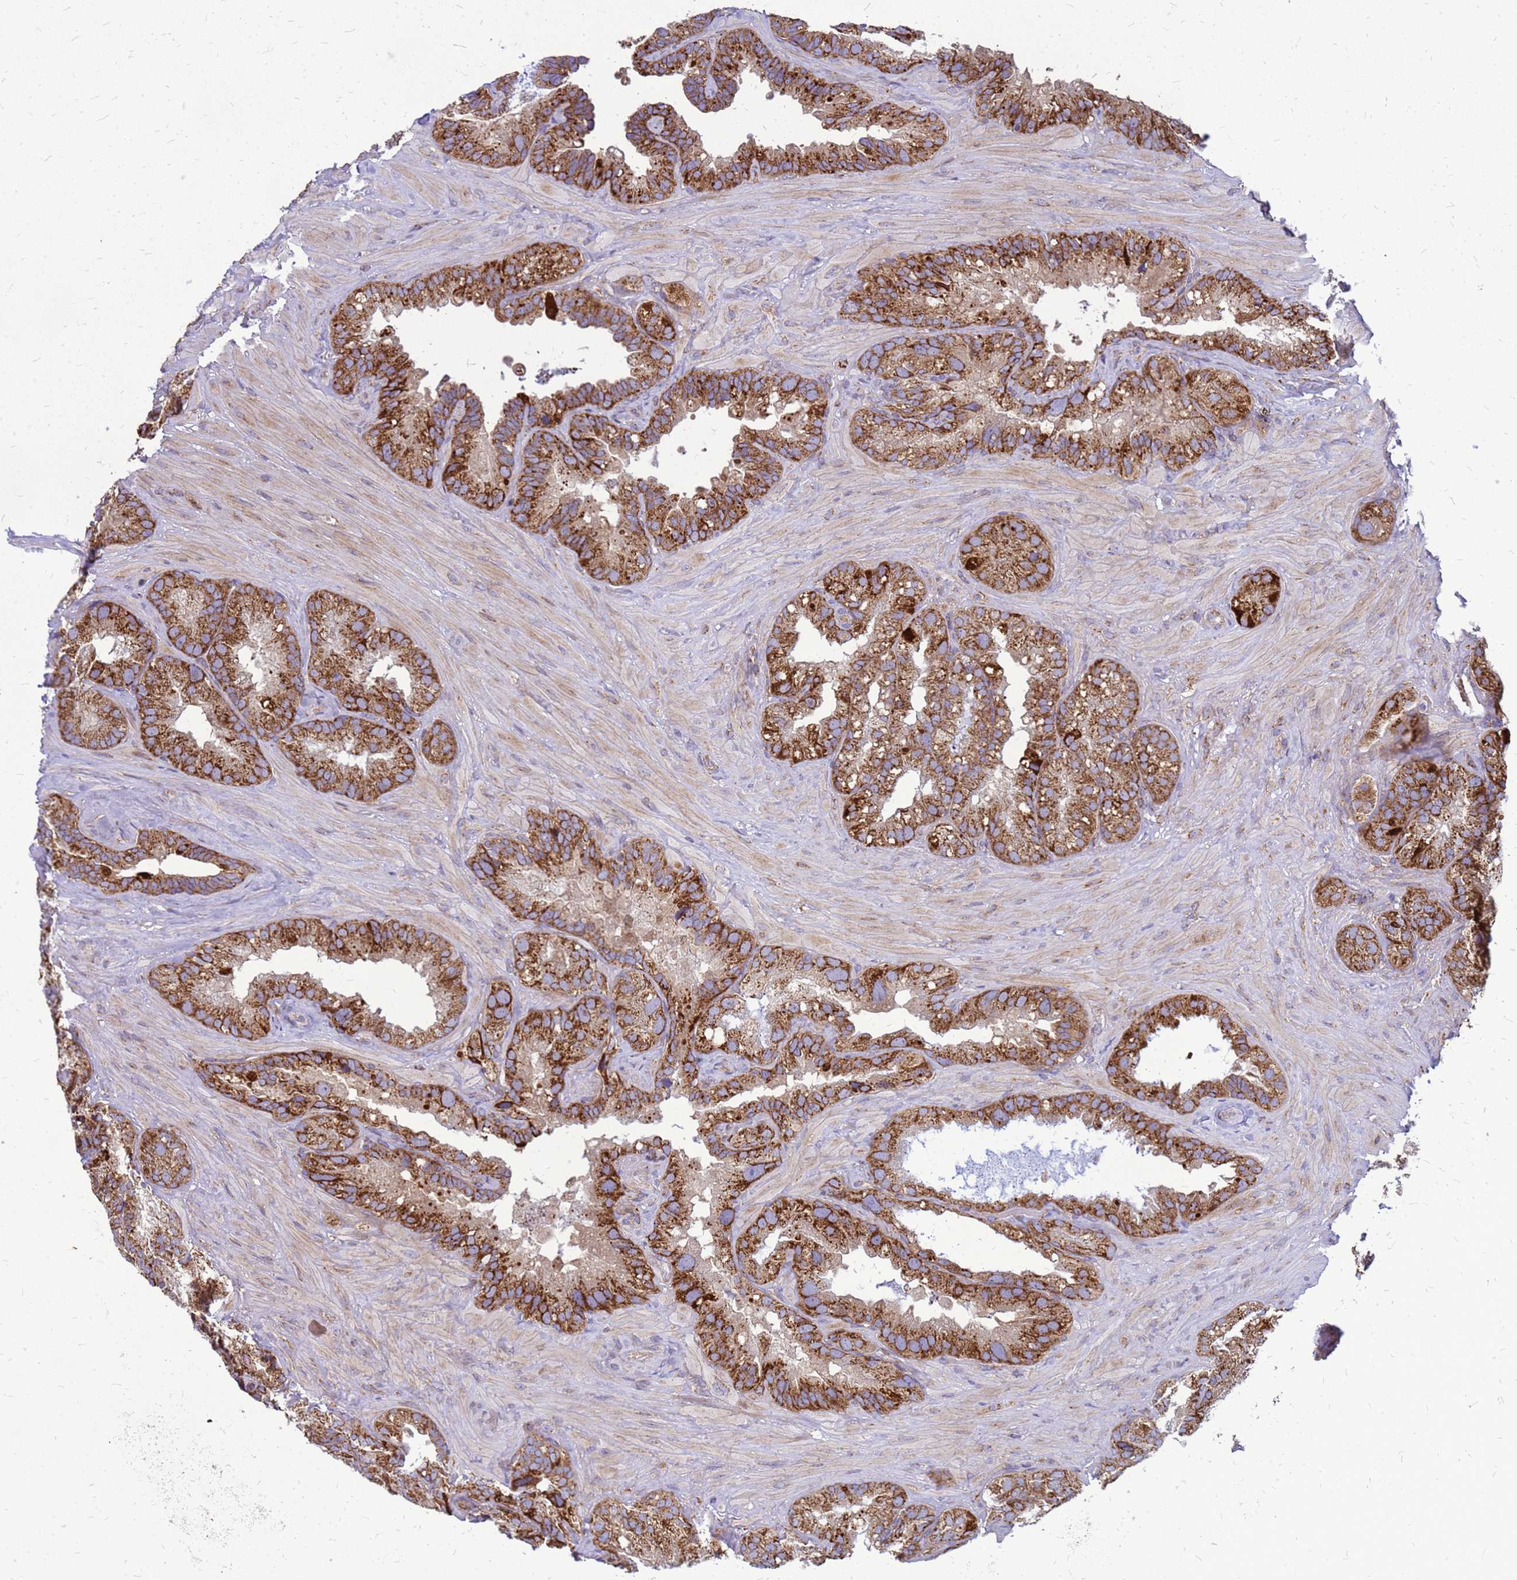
{"staining": {"intensity": "strong", "quantity": ">75%", "location": "cytoplasmic/membranous"}, "tissue": "seminal vesicle", "cell_type": "Glandular cells", "image_type": "normal", "snomed": [{"axis": "morphology", "description": "Normal tissue, NOS"}, {"axis": "topography", "description": "Prostate"}, {"axis": "topography", "description": "Seminal veicle"}], "caption": "Immunohistochemical staining of unremarkable seminal vesicle exhibits high levels of strong cytoplasmic/membranous staining in approximately >75% of glandular cells.", "gene": "FSTL4", "patient": {"sex": "male", "age": 68}}